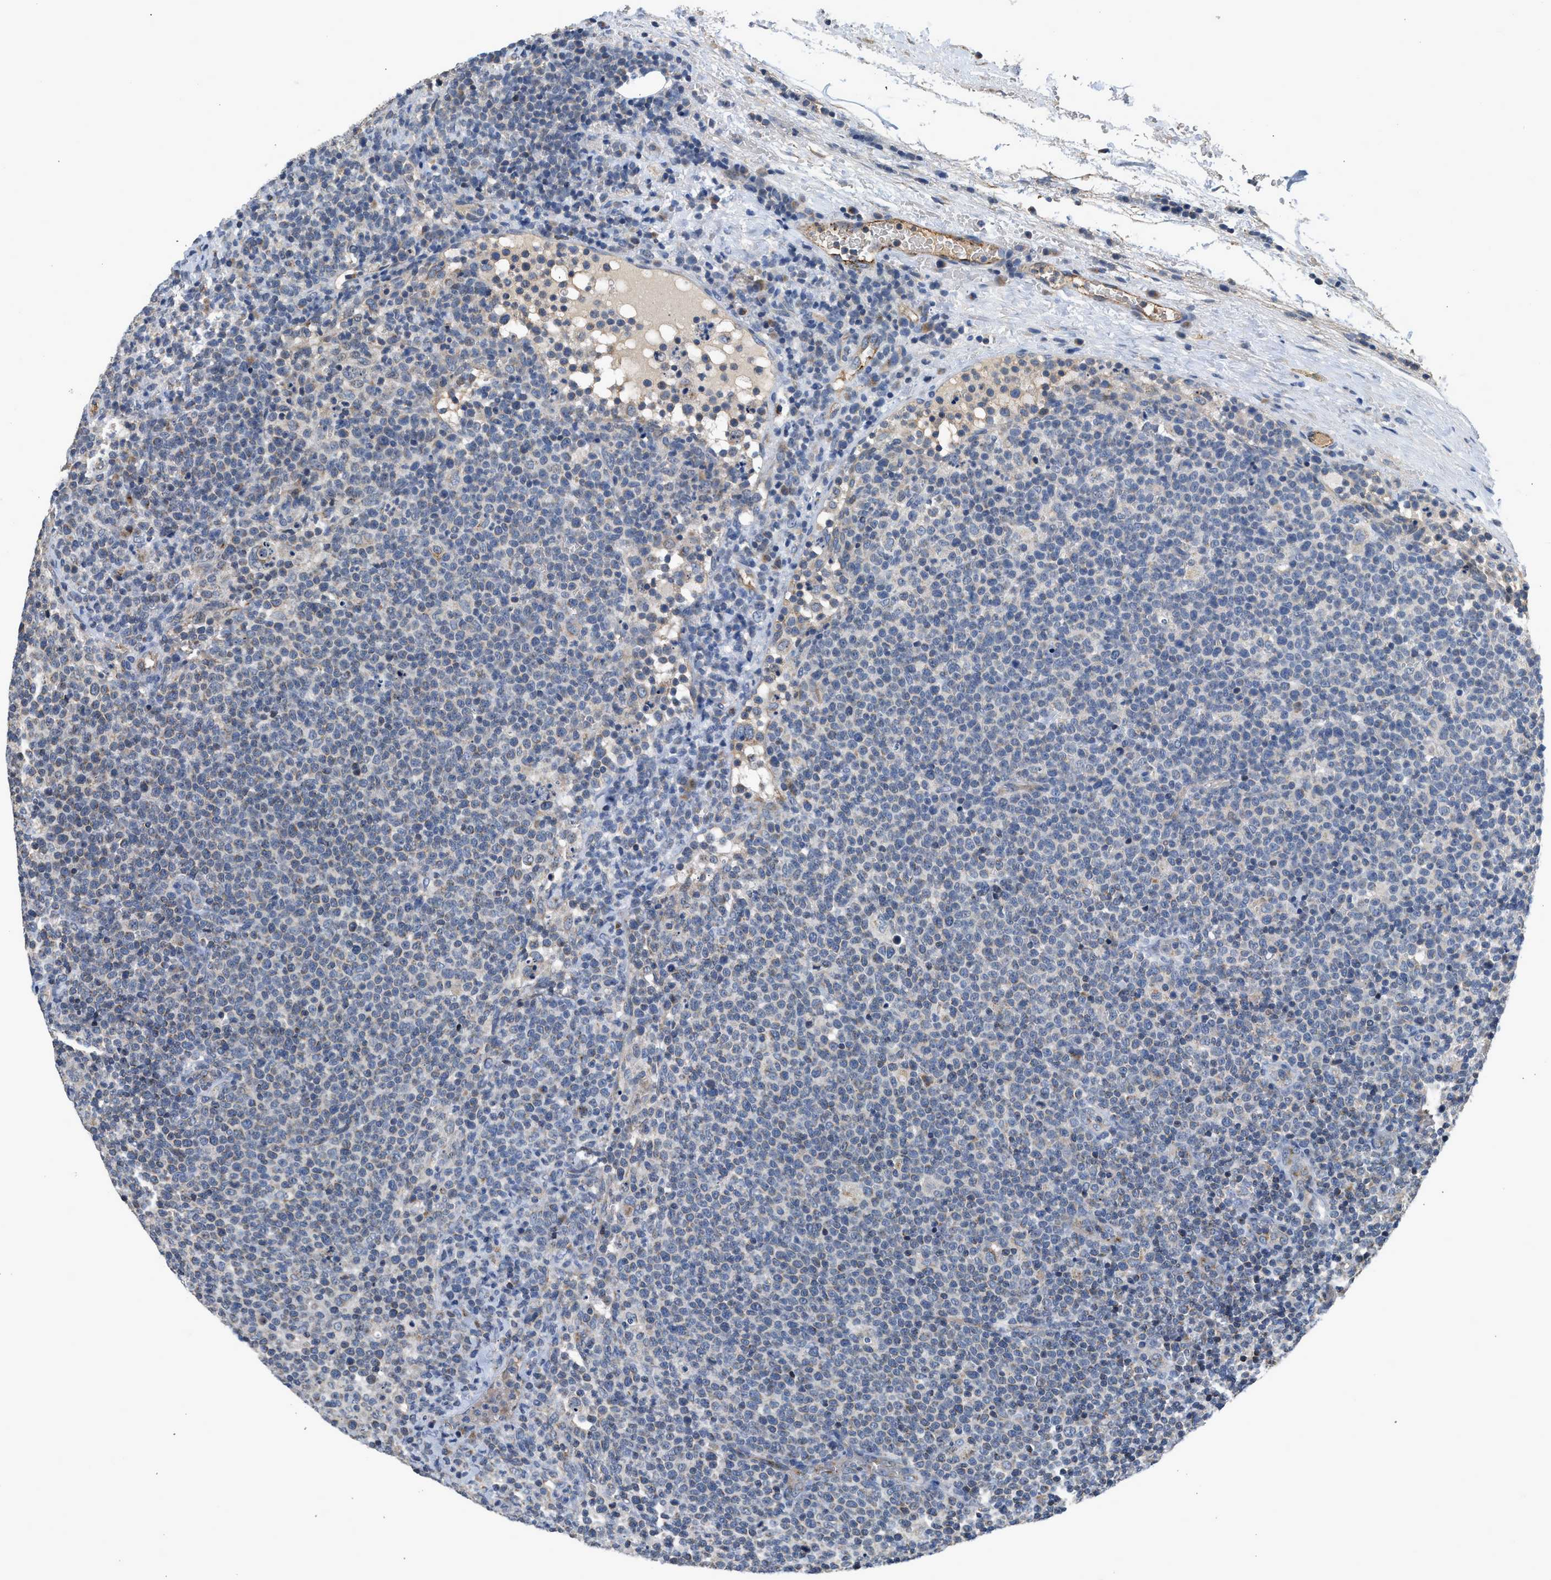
{"staining": {"intensity": "negative", "quantity": "none", "location": "none"}, "tissue": "lymphoma", "cell_type": "Tumor cells", "image_type": "cancer", "snomed": [{"axis": "morphology", "description": "Malignant lymphoma, non-Hodgkin's type, High grade"}, {"axis": "topography", "description": "Lymph node"}], "caption": "Protein analysis of malignant lymphoma, non-Hodgkin's type (high-grade) displays no significant positivity in tumor cells. (DAB immunohistochemistry (IHC), high magnification).", "gene": "PIM1", "patient": {"sex": "male", "age": 61}}